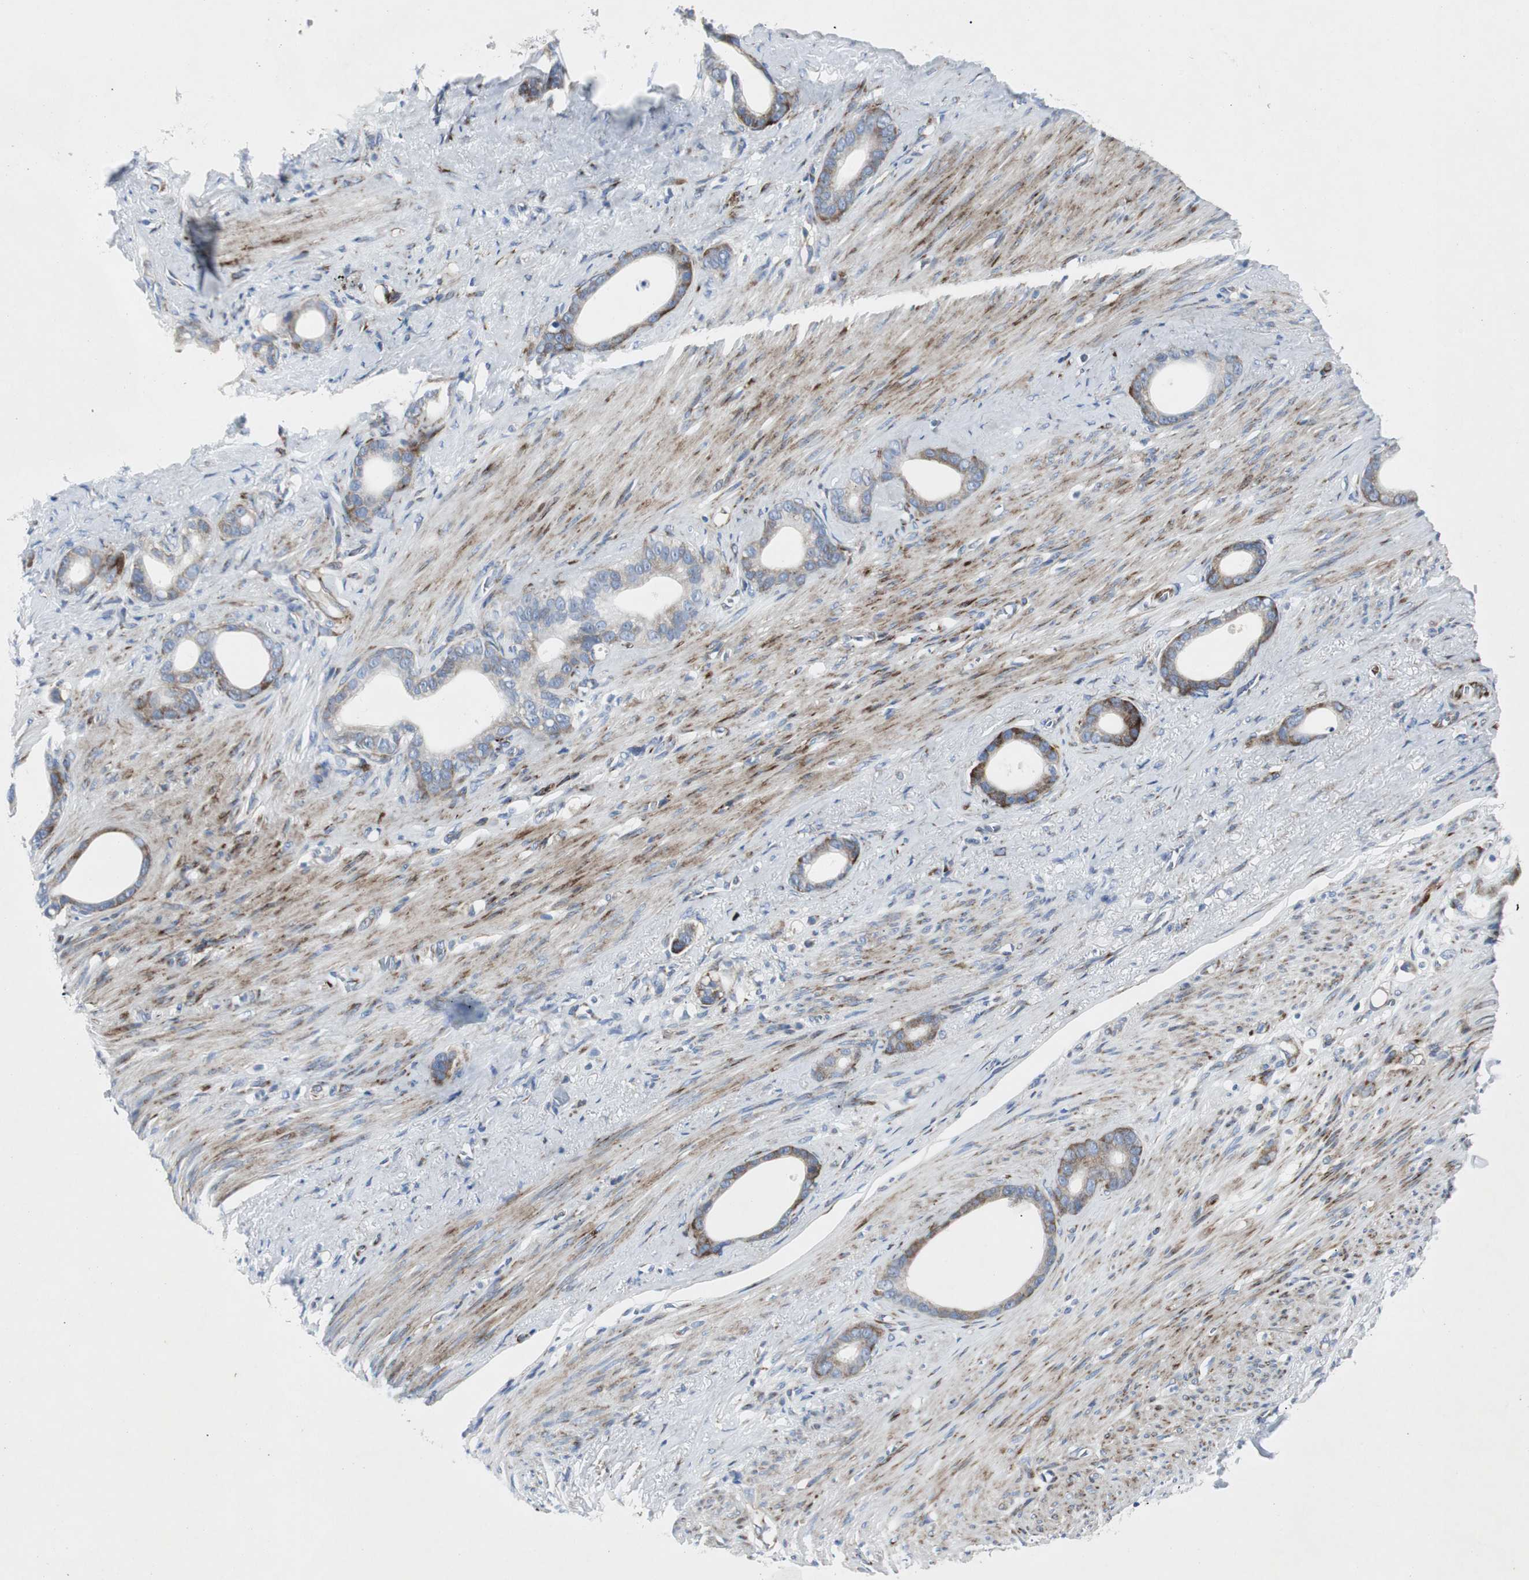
{"staining": {"intensity": "strong", "quantity": "25%-75%", "location": "cytoplasmic/membranous"}, "tissue": "stomach cancer", "cell_type": "Tumor cells", "image_type": "cancer", "snomed": [{"axis": "morphology", "description": "Adenocarcinoma, NOS"}, {"axis": "topography", "description": "Stomach"}], "caption": "Protein positivity by IHC displays strong cytoplasmic/membranous expression in approximately 25%-75% of tumor cells in stomach cancer.", "gene": "BBC3", "patient": {"sex": "female", "age": 75}}